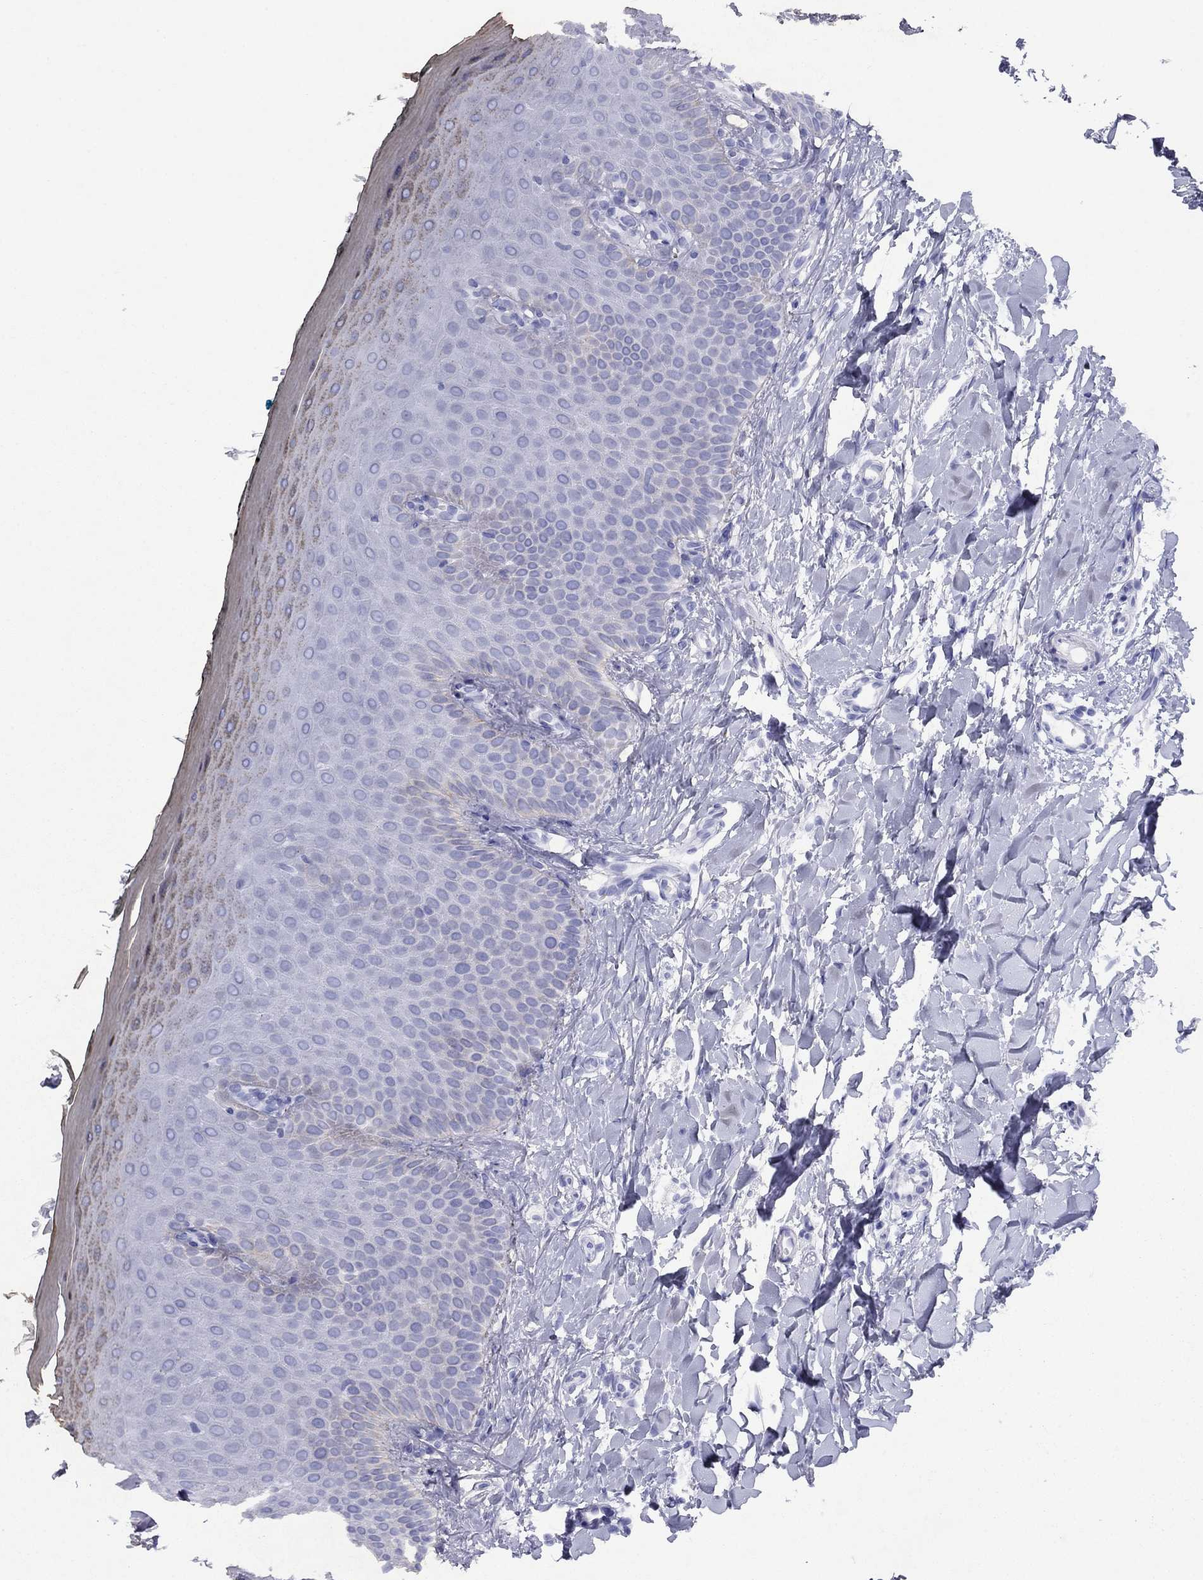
{"staining": {"intensity": "negative", "quantity": "none", "location": "none"}, "tissue": "oral mucosa", "cell_type": "Squamous epithelial cells", "image_type": "normal", "snomed": [{"axis": "morphology", "description": "Normal tissue, NOS"}, {"axis": "topography", "description": "Oral tissue"}], "caption": "Squamous epithelial cells show no significant protein expression in normal oral mucosa. The staining was performed using DAB to visualize the protein expression in brown, while the nuclei were stained in blue with hematoxylin (Magnification: 20x).", "gene": "HAO1", "patient": {"sex": "female", "age": 43}}